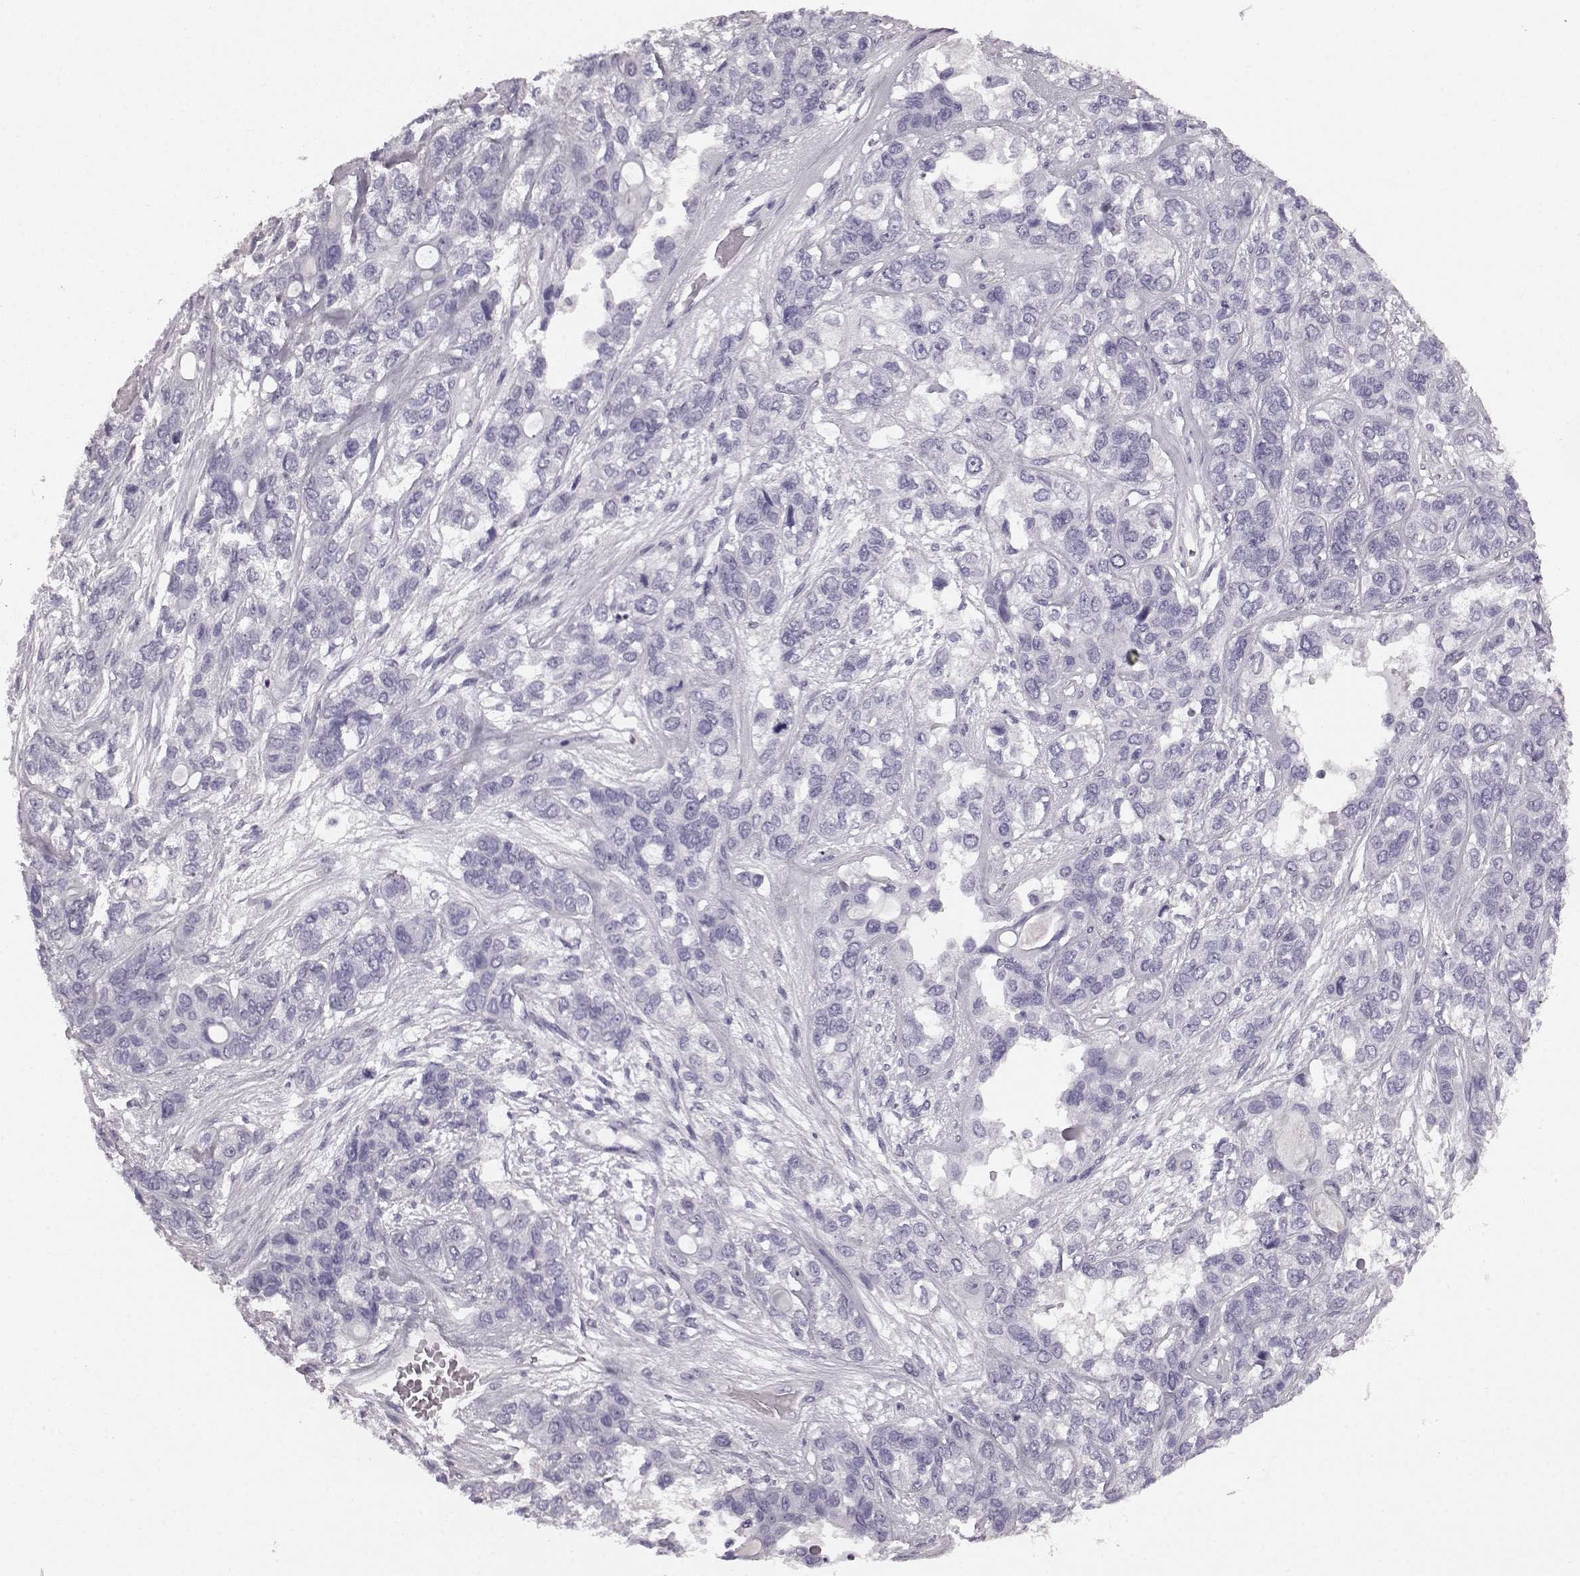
{"staining": {"intensity": "negative", "quantity": "none", "location": "none"}, "tissue": "lung cancer", "cell_type": "Tumor cells", "image_type": "cancer", "snomed": [{"axis": "morphology", "description": "Squamous cell carcinoma, NOS"}, {"axis": "topography", "description": "Lung"}], "caption": "Immunohistochemistry (IHC) photomicrograph of neoplastic tissue: lung cancer (squamous cell carcinoma) stained with DAB (3,3'-diaminobenzidine) displays no significant protein positivity in tumor cells. (DAB immunohistochemistry (IHC), high magnification).", "gene": "AIPL1", "patient": {"sex": "female", "age": 70}}